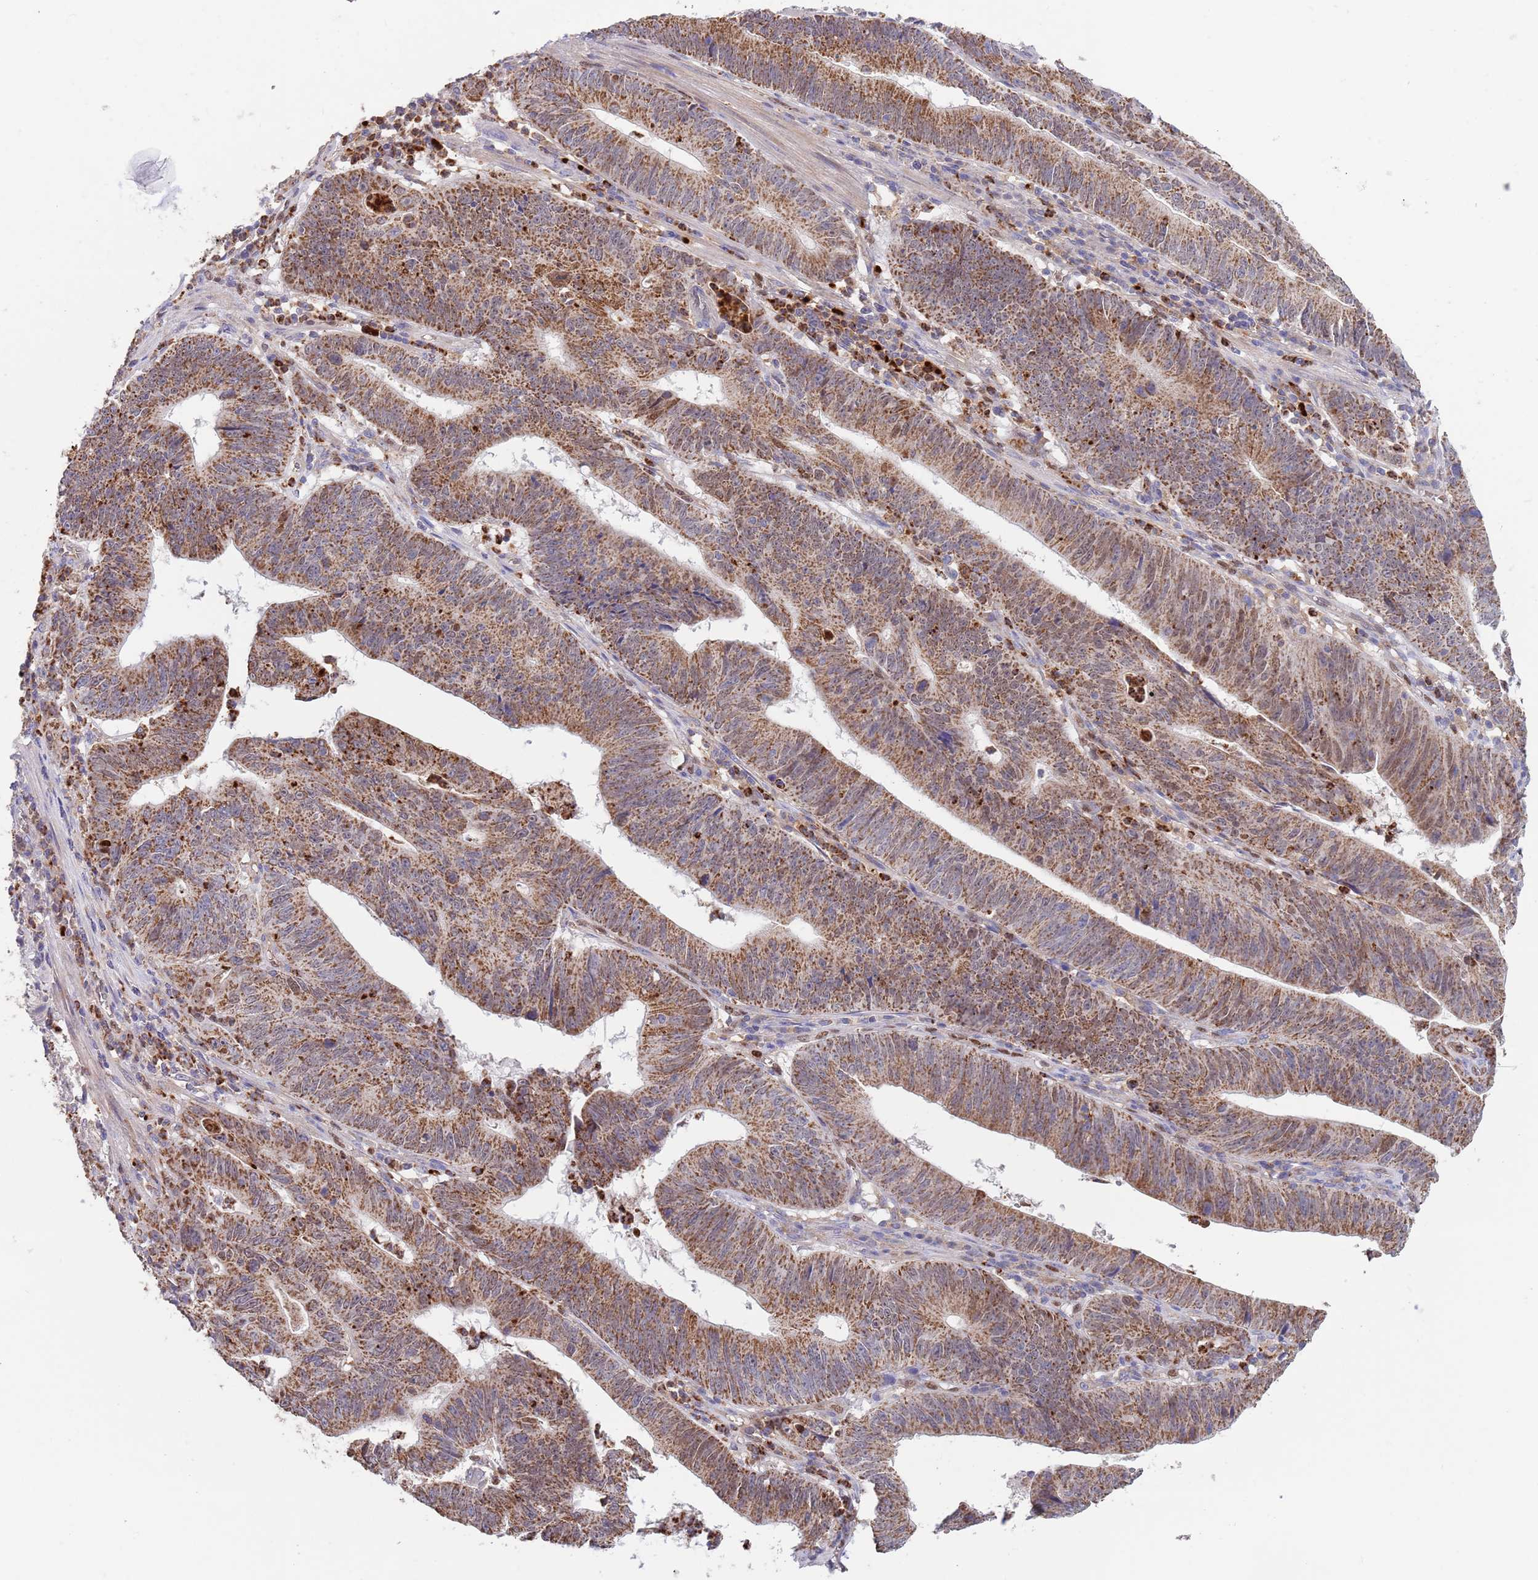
{"staining": {"intensity": "moderate", "quantity": ">75%", "location": "cytoplasmic/membranous"}, "tissue": "stomach cancer", "cell_type": "Tumor cells", "image_type": "cancer", "snomed": [{"axis": "morphology", "description": "Adenocarcinoma, NOS"}, {"axis": "topography", "description": "Stomach"}], "caption": "This micrograph displays immunohistochemistry staining of adenocarcinoma (stomach), with medium moderate cytoplasmic/membranous expression in about >75% of tumor cells.", "gene": "DDT", "patient": {"sex": "male", "age": 59}}